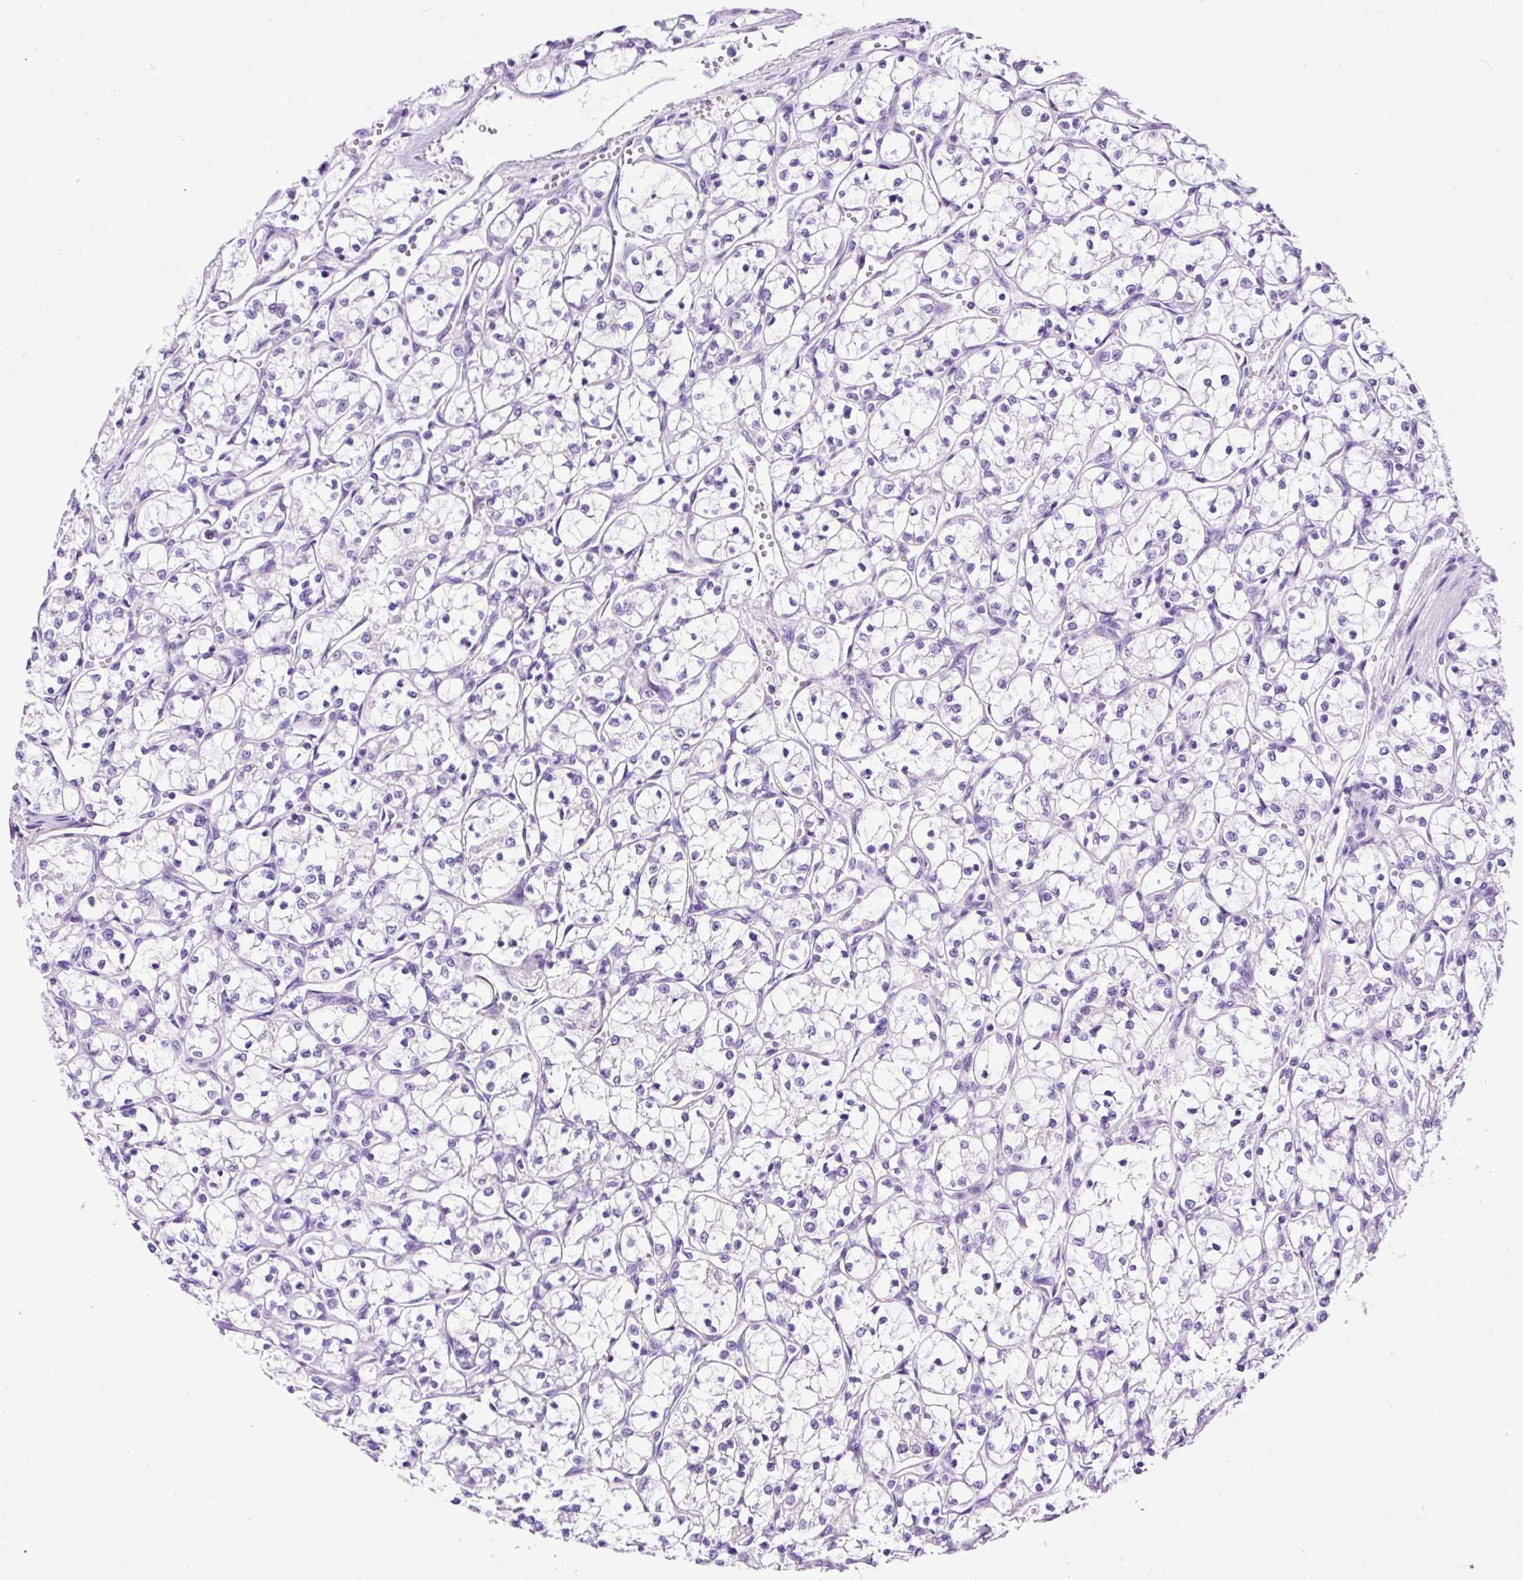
{"staining": {"intensity": "negative", "quantity": "none", "location": "none"}, "tissue": "renal cancer", "cell_type": "Tumor cells", "image_type": "cancer", "snomed": [{"axis": "morphology", "description": "Adenocarcinoma, NOS"}, {"axis": "topography", "description": "Kidney"}], "caption": "The IHC image has no significant staining in tumor cells of renal cancer (adenocarcinoma) tissue. Nuclei are stained in blue.", "gene": "STOX2", "patient": {"sex": "female", "age": 69}}